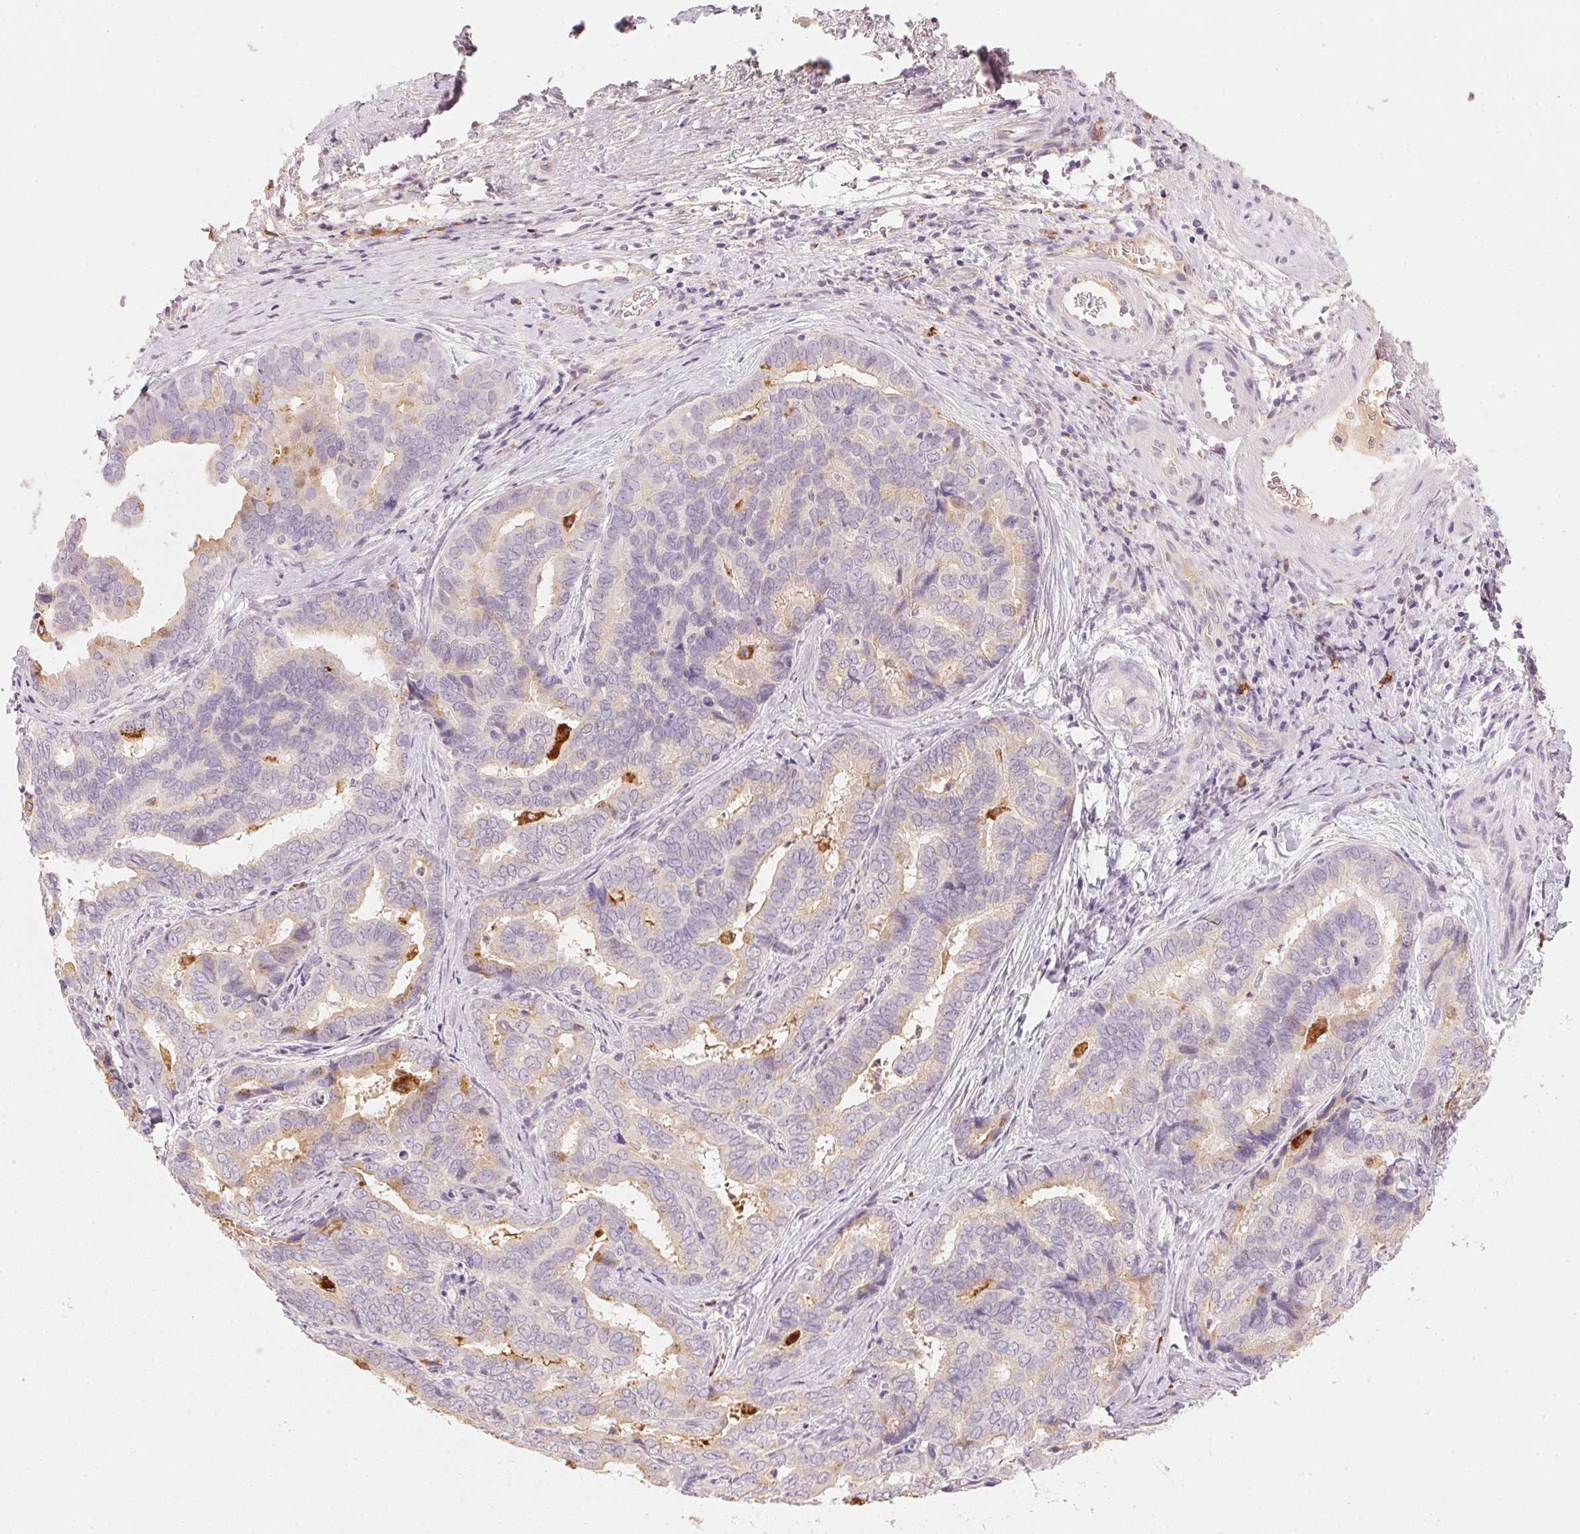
{"staining": {"intensity": "weak", "quantity": "<25%", "location": "cytoplasmic/membranous"}, "tissue": "liver cancer", "cell_type": "Tumor cells", "image_type": "cancer", "snomed": [{"axis": "morphology", "description": "Cholangiocarcinoma"}, {"axis": "topography", "description": "Liver"}], "caption": "Cholangiocarcinoma (liver) stained for a protein using IHC displays no positivity tumor cells.", "gene": "RMDN2", "patient": {"sex": "female", "age": 64}}